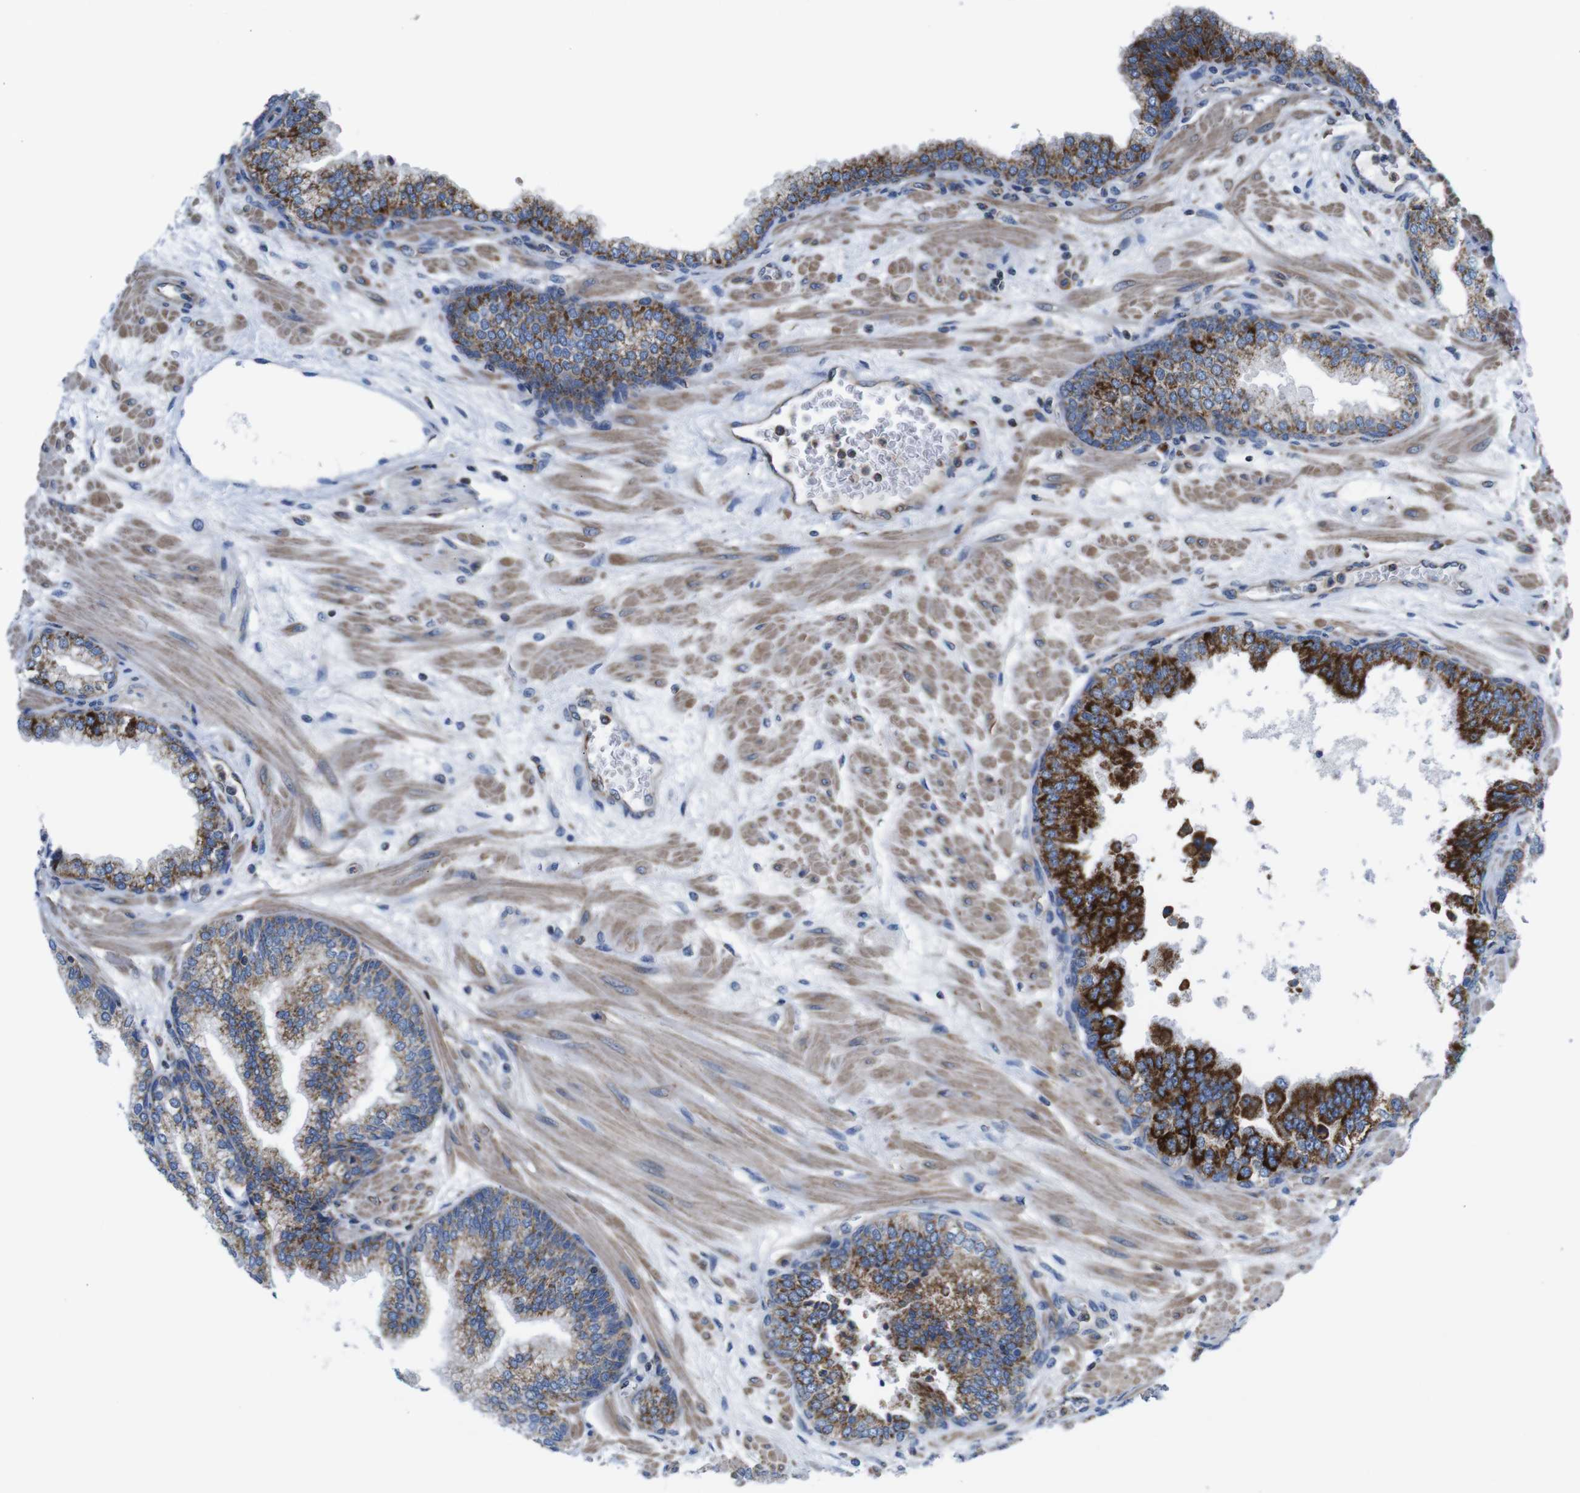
{"staining": {"intensity": "strong", "quantity": ">75%", "location": "cytoplasmic/membranous"}, "tissue": "prostate", "cell_type": "Glandular cells", "image_type": "normal", "snomed": [{"axis": "morphology", "description": "Normal tissue, NOS"}, {"axis": "morphology", "description": "Urothelial carcinoma, Low grade"}, {"axis": "topography", "description": "Urinary bladder"}, {"axis": "topography", "description": "Prostate"}], "caption": "This histopathology image exhibits IHC staining of benign human prostate, with high strong cytoplasmic/membranous staining in approximately >75% of glandular cells.", "gene": "PDCD1LG2", "patient": {"sex": "male", "age": 60}}